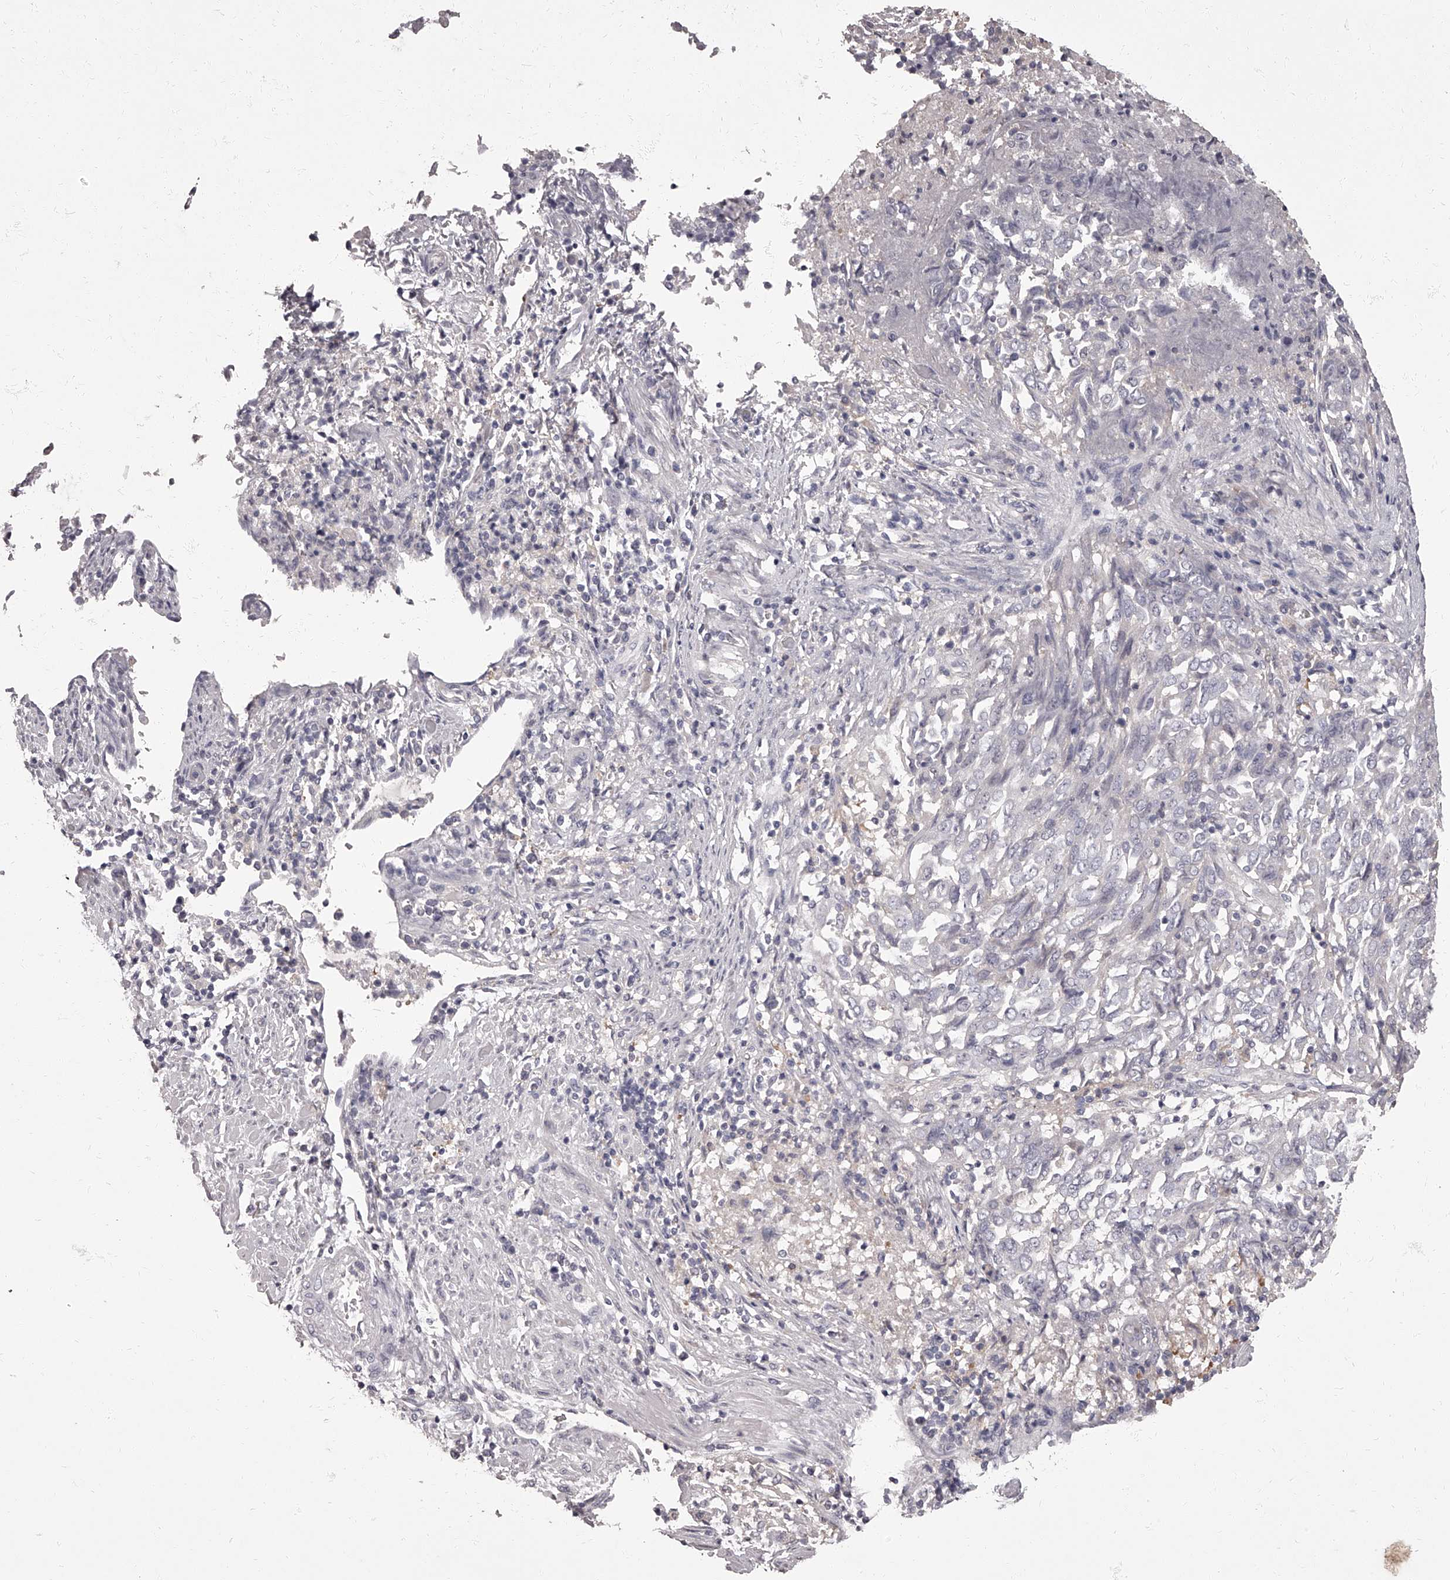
{"staining": {"intensity": "negative", "quantity": "none", "location": "none"}, "tissue": "endometrial cancer", "cell_type": "Tumor cells", "image_type": "cancer", "snomed": [{"axis": "morphology", "description": "Adenocarcinoma, NOS"}, {"axis": "topography", "description": "Endometrium"}], "caption": "High power microscopy micrograph of an IHC histopathology image of endometrial cancer (adenocarcinoma), revealing no significant positivity in tumor cells.", "gene": "APEH", "patient": {"sex": "female", "age": 80}}